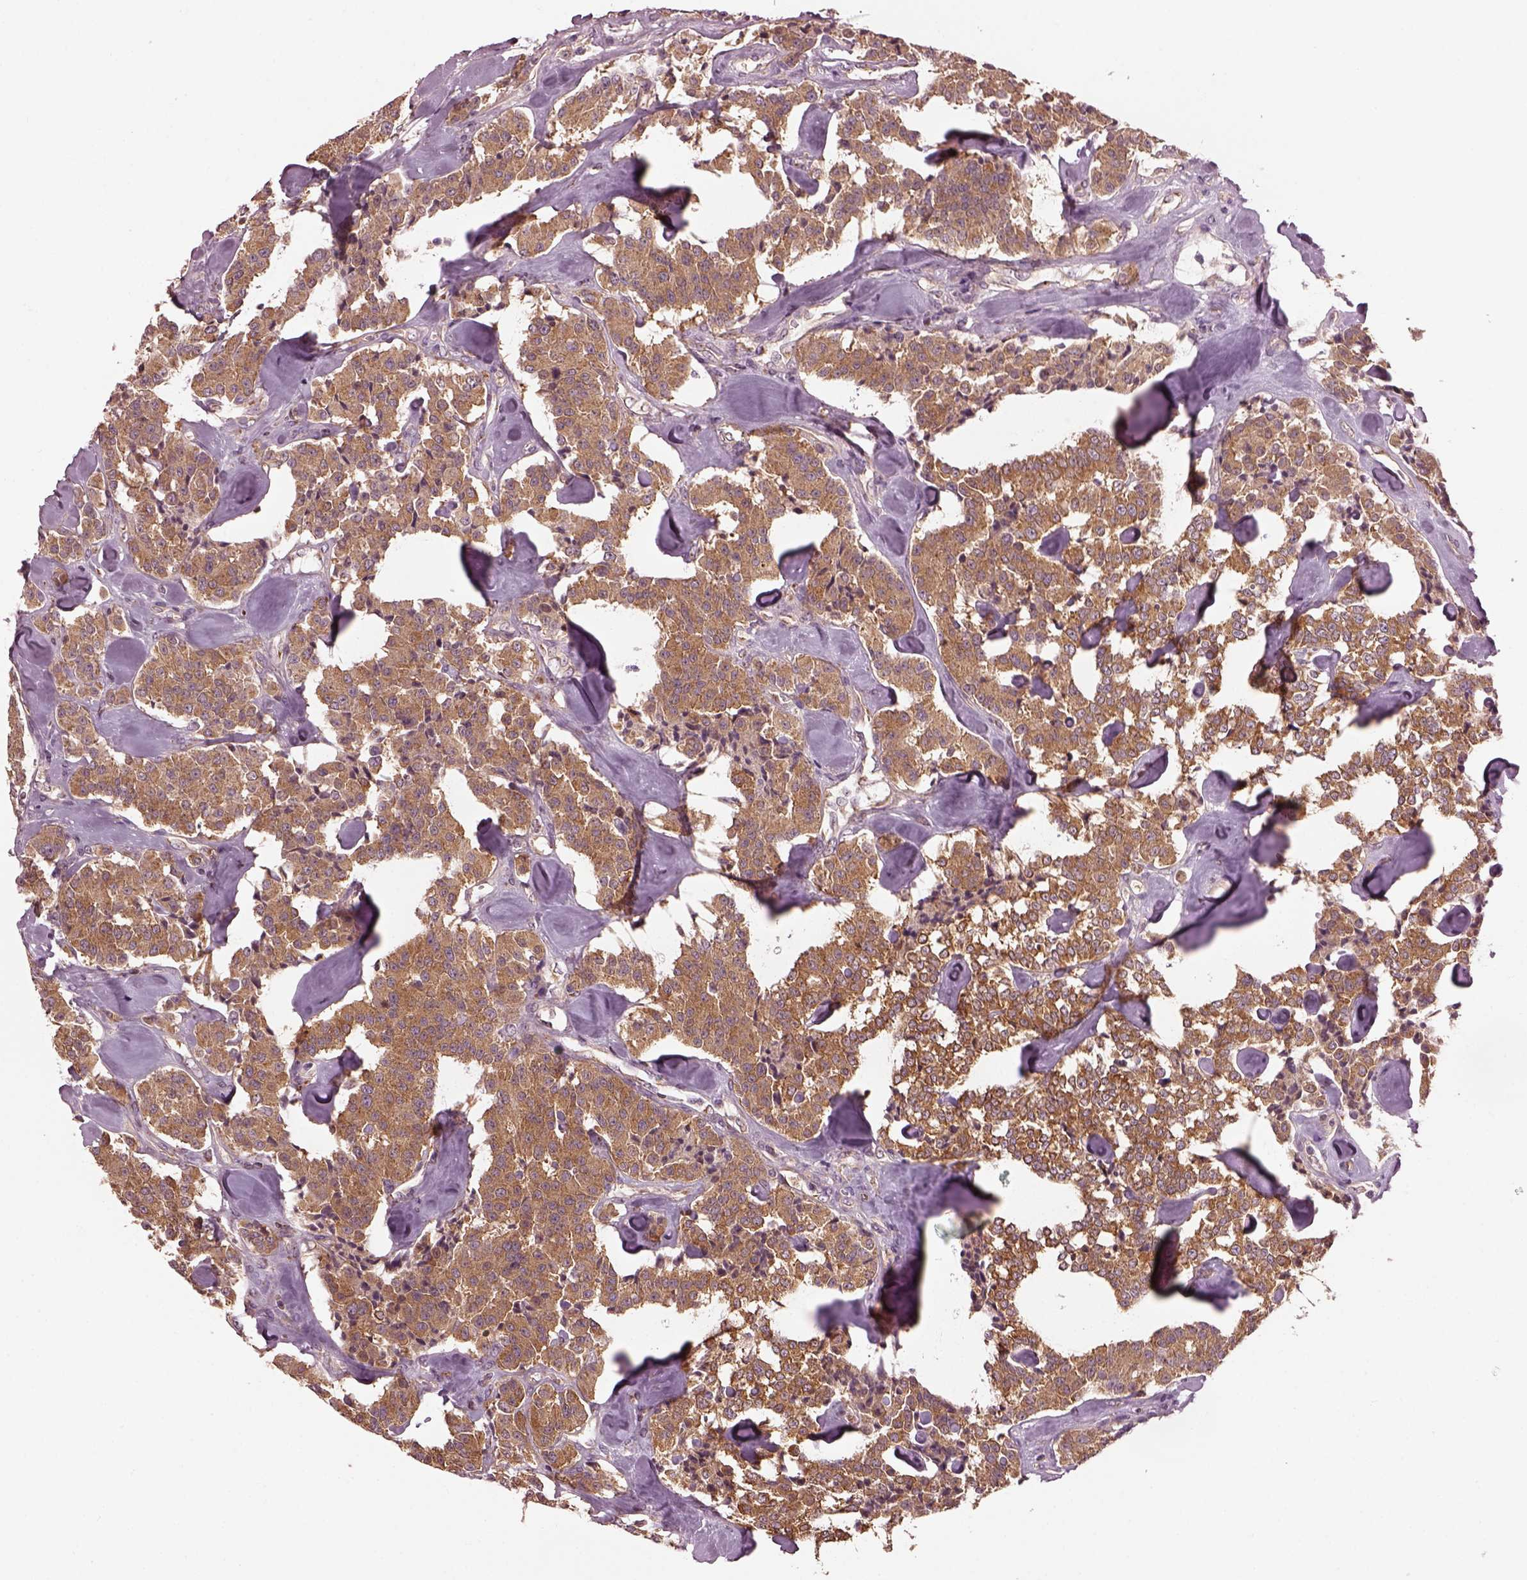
{"staining": {"intensity": "moderate", "quantity": "25%-75%", "location": "cytoplasmic/membranous"}, "tissue": "carcinoid", "cell_type": "Tumor cells", "image_type": "cancer", "snomed": [{"axis": "morphology", "description": "Carcinoid, malignant, NOS"}, {"axis": "topography", "description": "Pancreas"}], "caption": "Moderate cytoplasmic/membranous expression for a protein is identified in about 25%-75% of tumor cells of carcinoid (malignant) using IHC.", "gene": "RUFY3", "patient": {"sex": "male", "age": 41}}